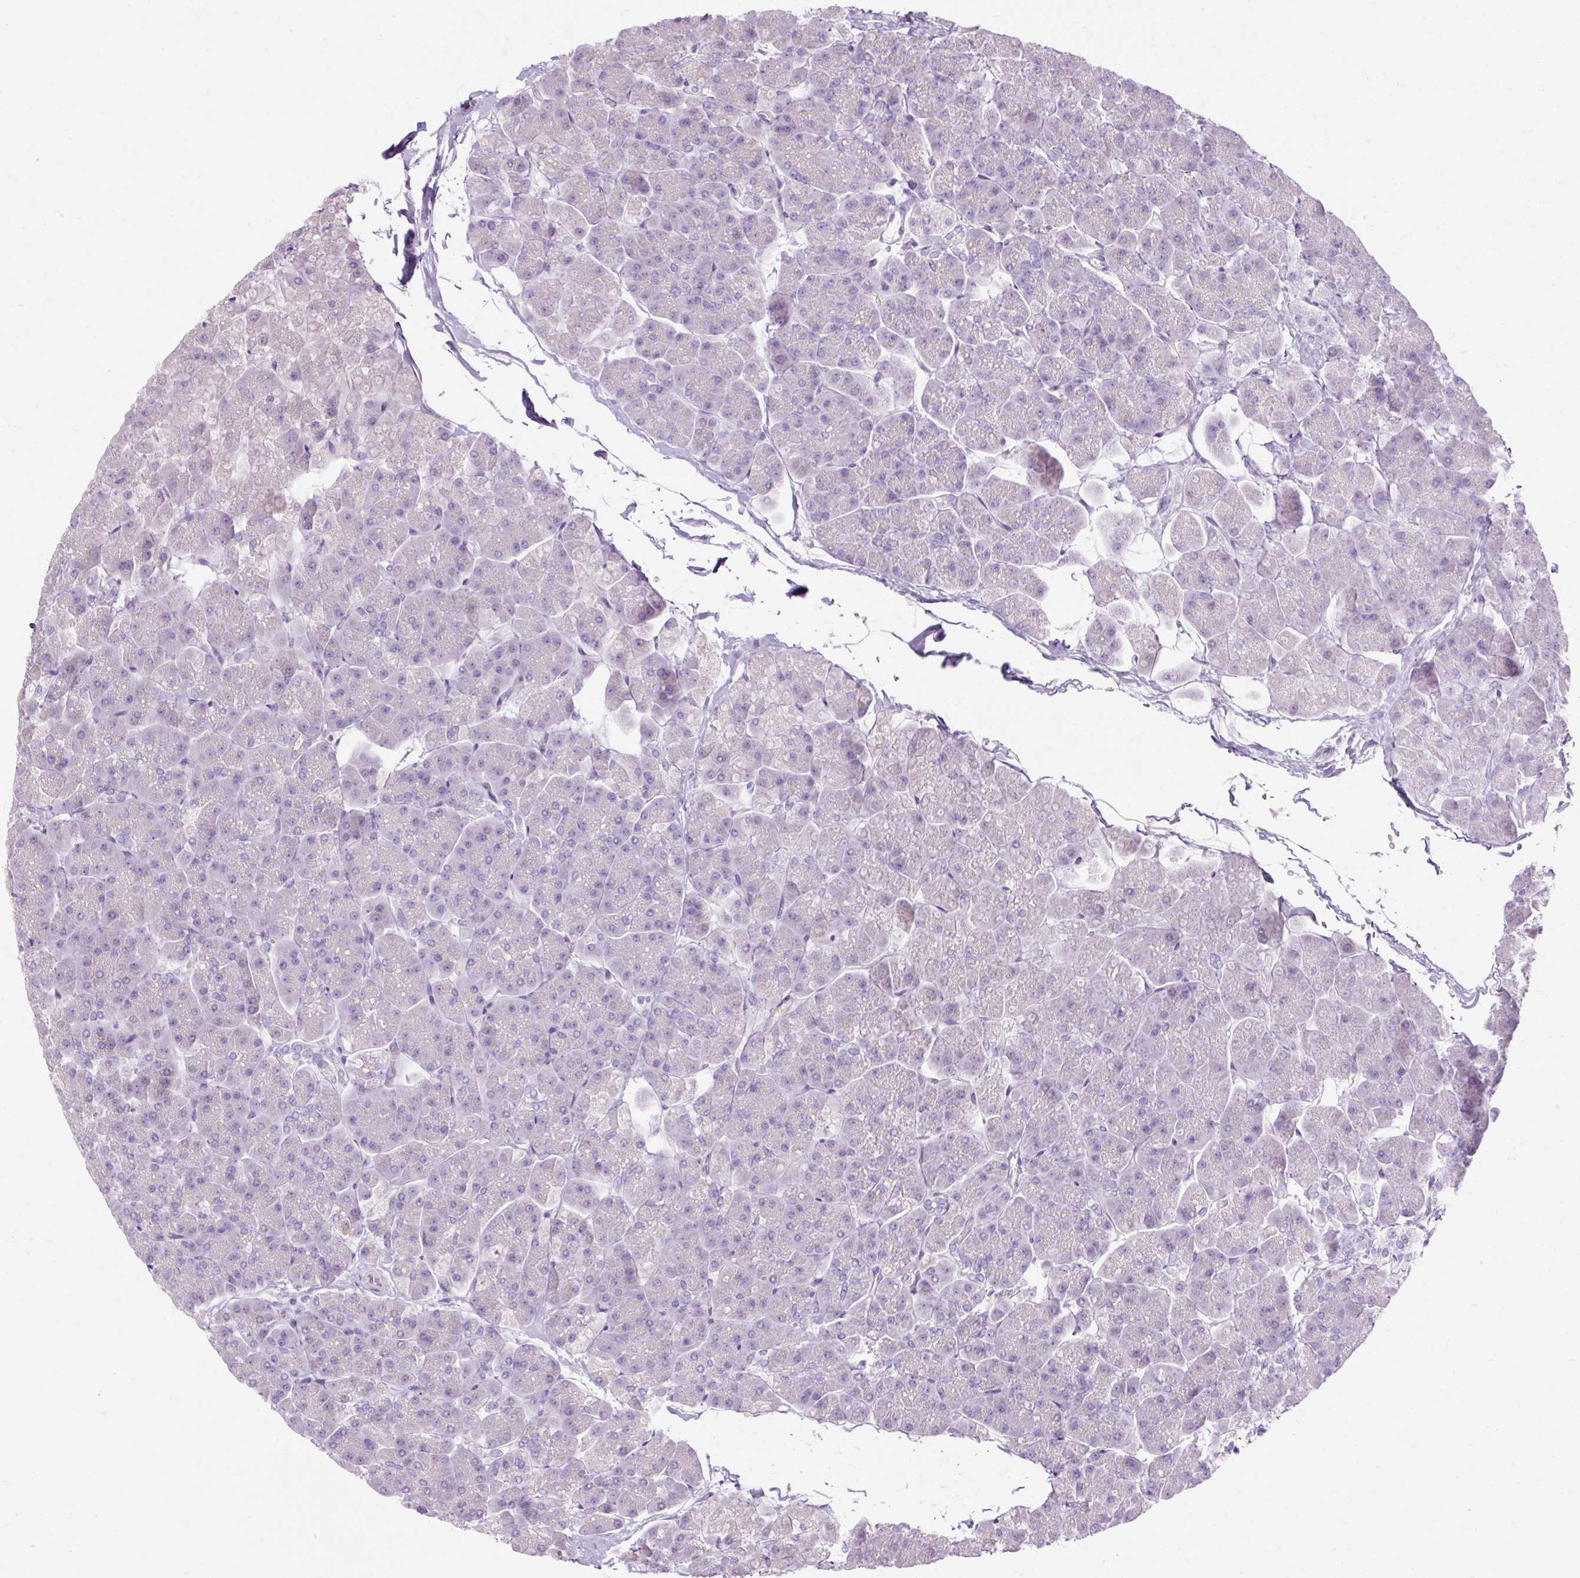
{"staining": {"intensity": "negative", "quantity": "none", "location": "none"}, "tissue": "pancreas", "cell_type": "Exocrine glandular cells", "image_type": "normal", "snomed": [{"axis": "morphology", "description": "Normal tissue, NOS"}, {"axis": "topography", "description": "Pancreas"}, {"axis": "topography", "description": "Peripheral nerve tissue"}], "caption": "Histopathology image shows no significant protein staining in exocrine glandular cells of normal pancreas.", "gene": "HSD11B1", "patient": {"sex": "male", "age": 54}}